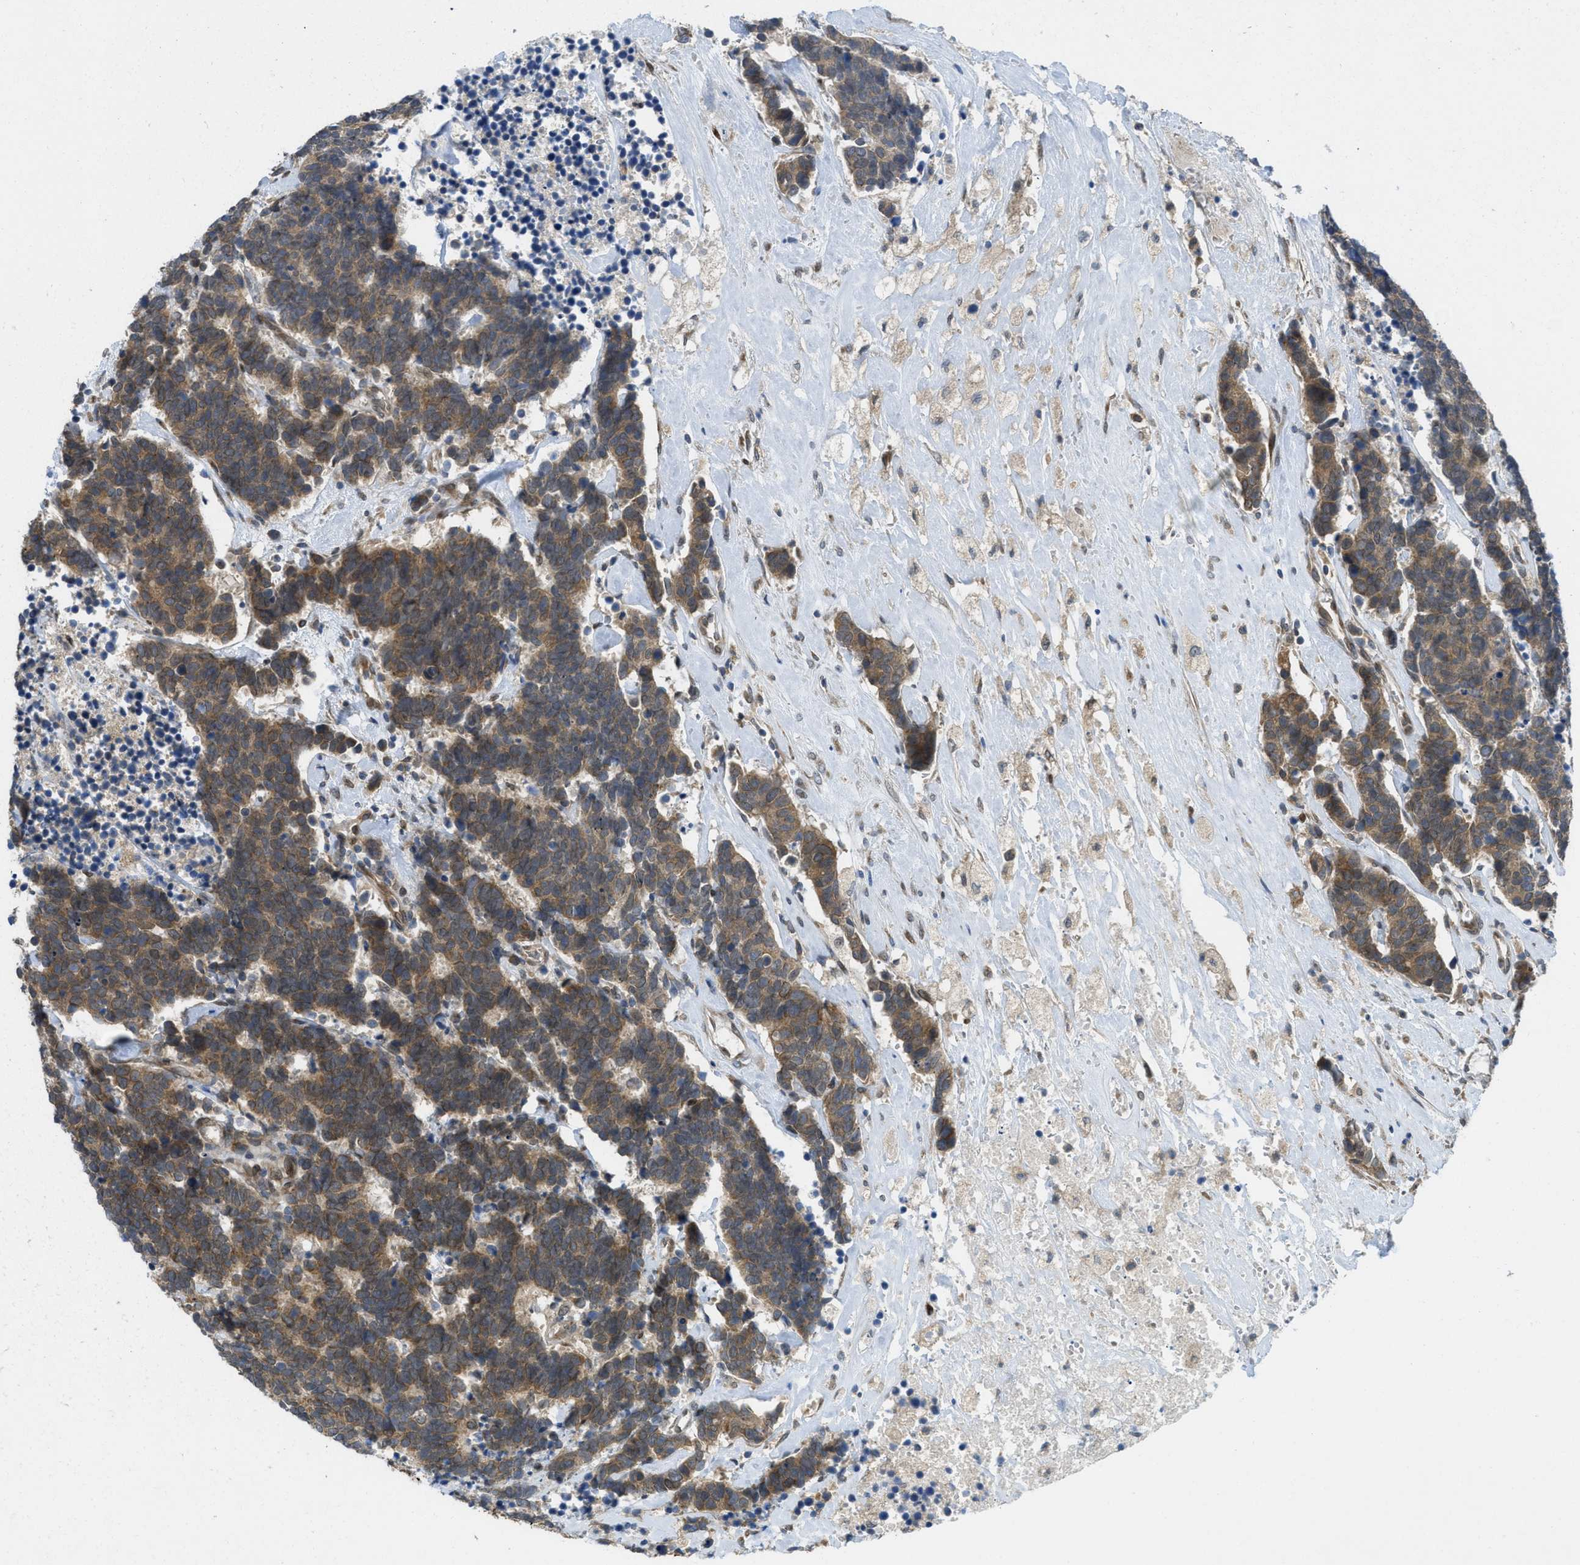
{"staining": {"intensity": "strong", "quantity": ">75%", "location": "cytoplasmic/membranous"}, "tissue": "carcinoid", "cell_type": "Tumor cells", "image_type": "cancer", "snomed": [{"axis": "morphology", "description": "Carcinoma, NOS"}, {"axis": "morphology", "description": "Carcinoid, malignant, NOS"}, {"axis": "topography", "description": "Urinary bladder"}], "caption": "A high amount of strong cytoplasmic/membranous positivity is identified in about >75% of tumor cells in carcinoid (malignant) tissue. (DAB (3,3'-diaminobenzidine) IHC with brightfield microscopy, high magnification).", "gene": "EIF2AK3", "patient": {"sex": "male", "age": 57}}